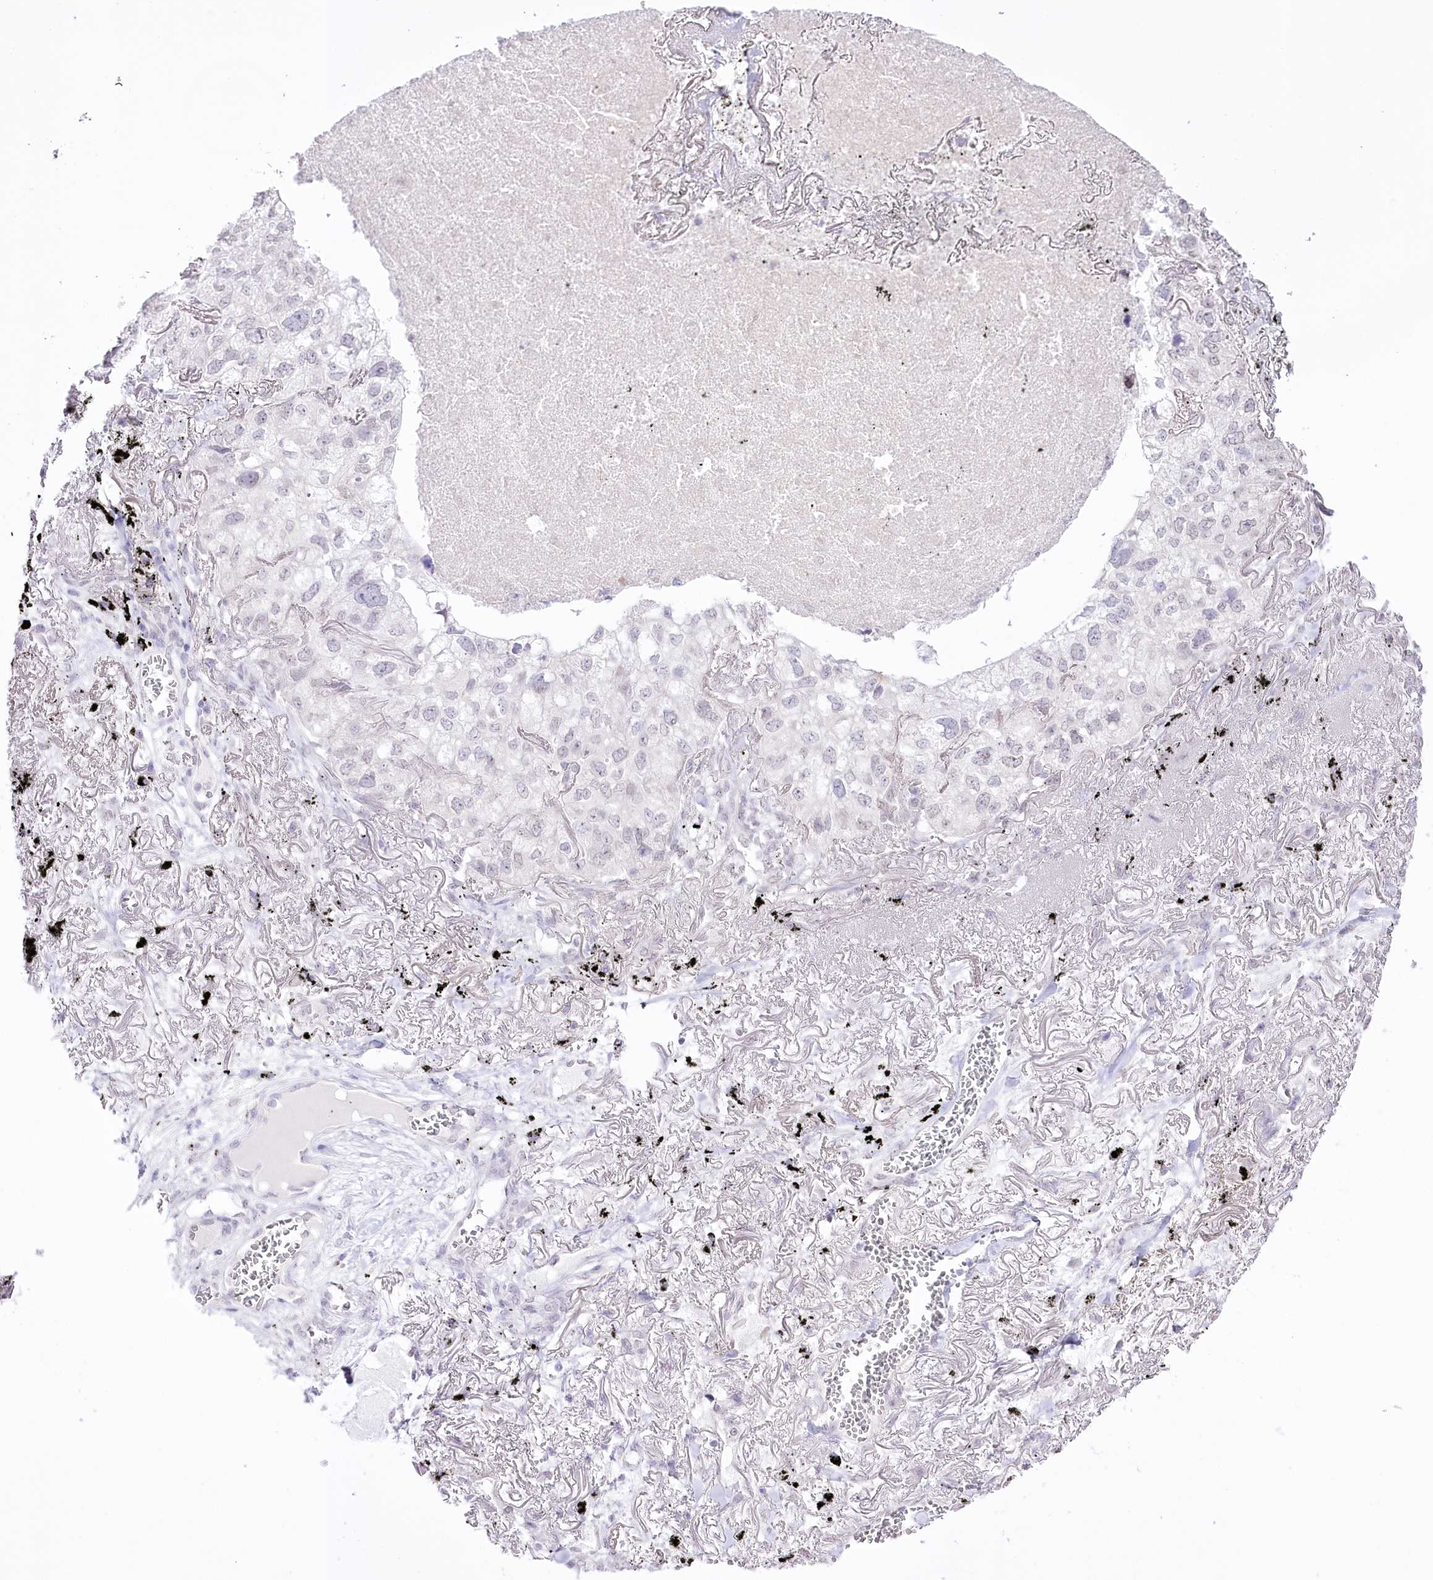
{"staining": {"intensity": "negative", "quantity": "none", "location": "none"}, "tissue": "lung cancer", "cell_type": "Tumor cells", "image_type": "cancer", "snomed": [{"axis": "morphology", "description": "Adenocarcinoma, NOS"}, {"axis": "topography", "description": "Lung"}], "caption": "The histopathology image demonstrates no significant positivity in tumor cells of adenocarcinoma (lung).", "gene": "SLC39A10", "patient": {"sex": "male", "age": 65}}